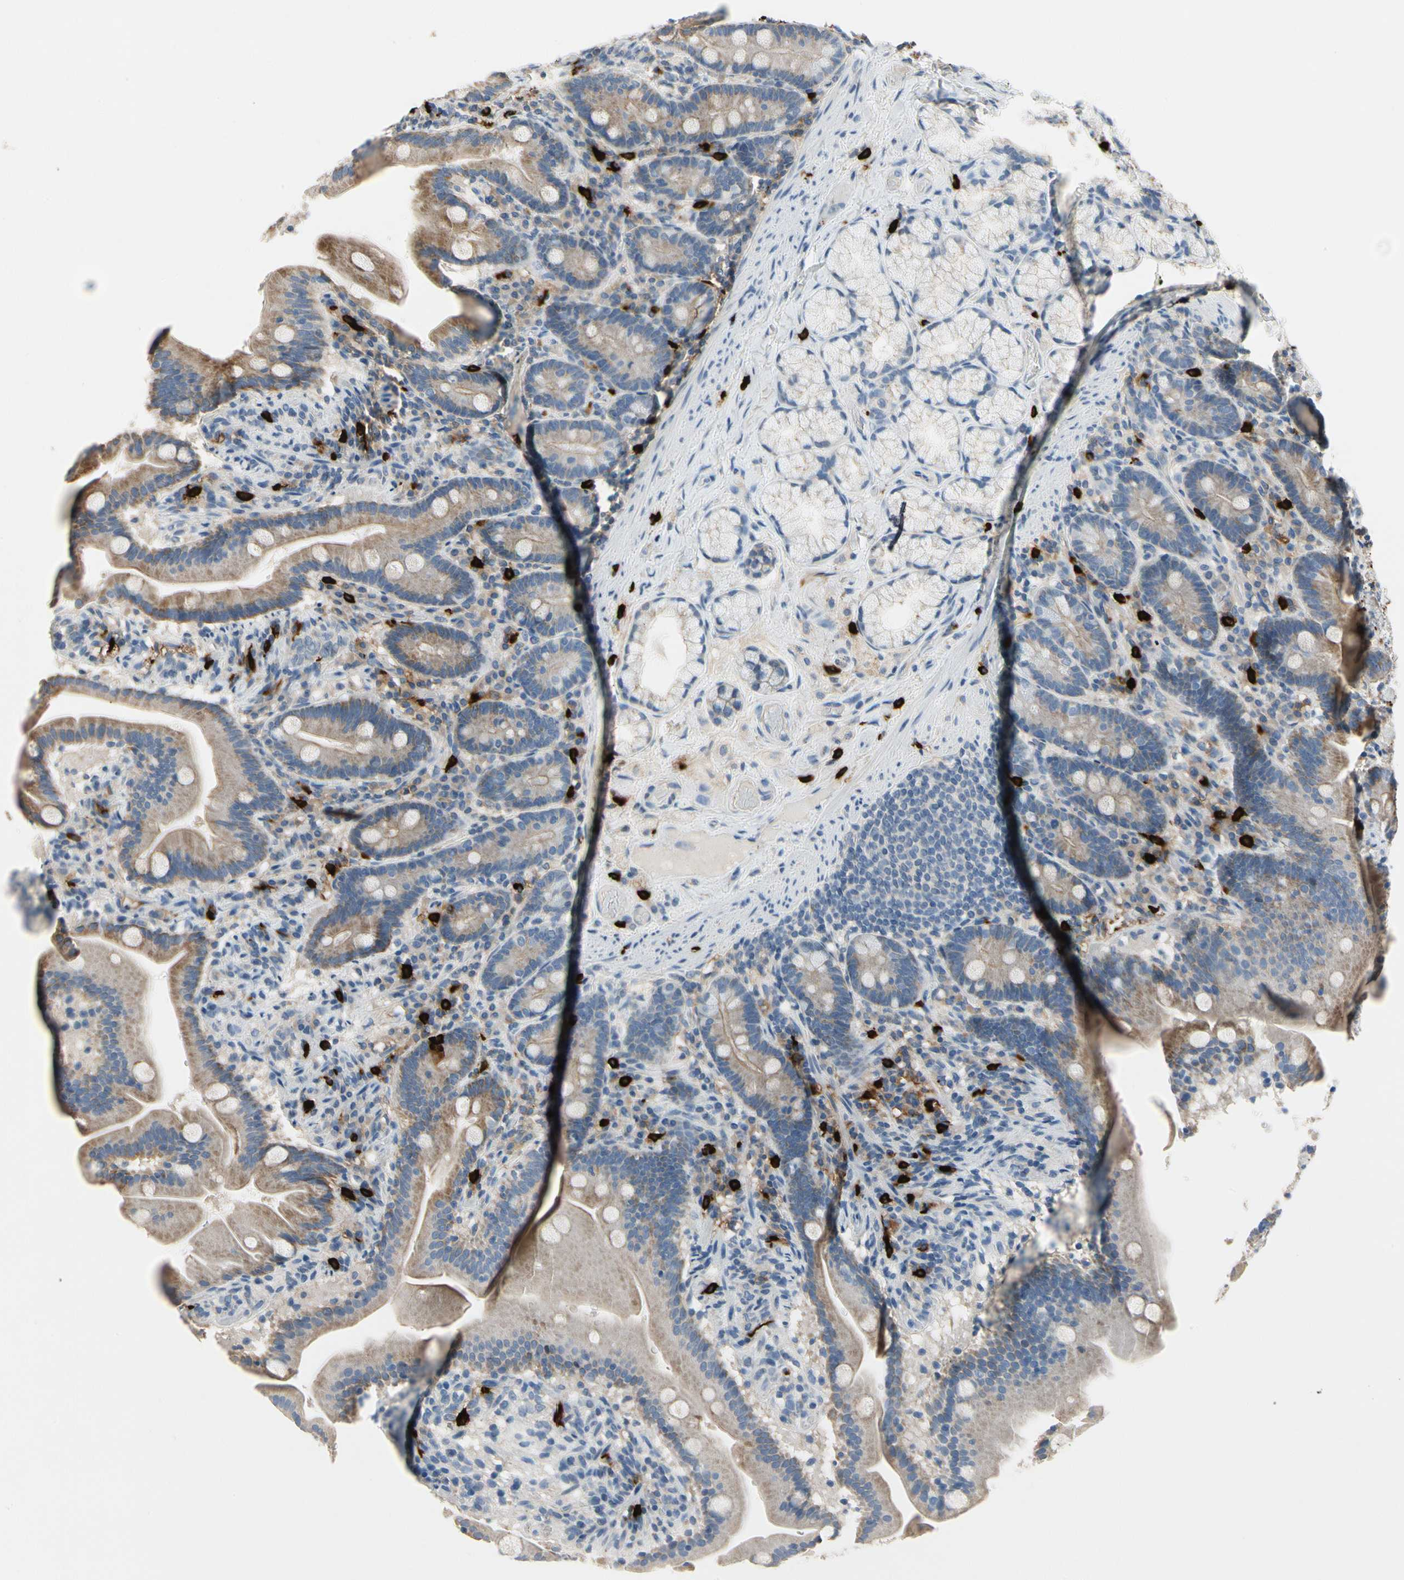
{"staining": {"intensity": "moderate", "quantity": ">75%", "location": "cytoplasmic/membranous"}, "tissue": "duodenum", "cell_type": "Glandular cells", "image_type": "normal", "snomed": [{"axis": "morphology", "description": "Normal tissue, NOS"}, {"axis": "topography", "description": "Duodenum"}], "caption": "This histopathology image exhibits IHC staining of benign duodenum, with medium moderate cytoplasmic/membranous expression in approximately >75% of glandular cells.", "gene": "CPA3", "patient": {"sex": "male", "age": 54}}